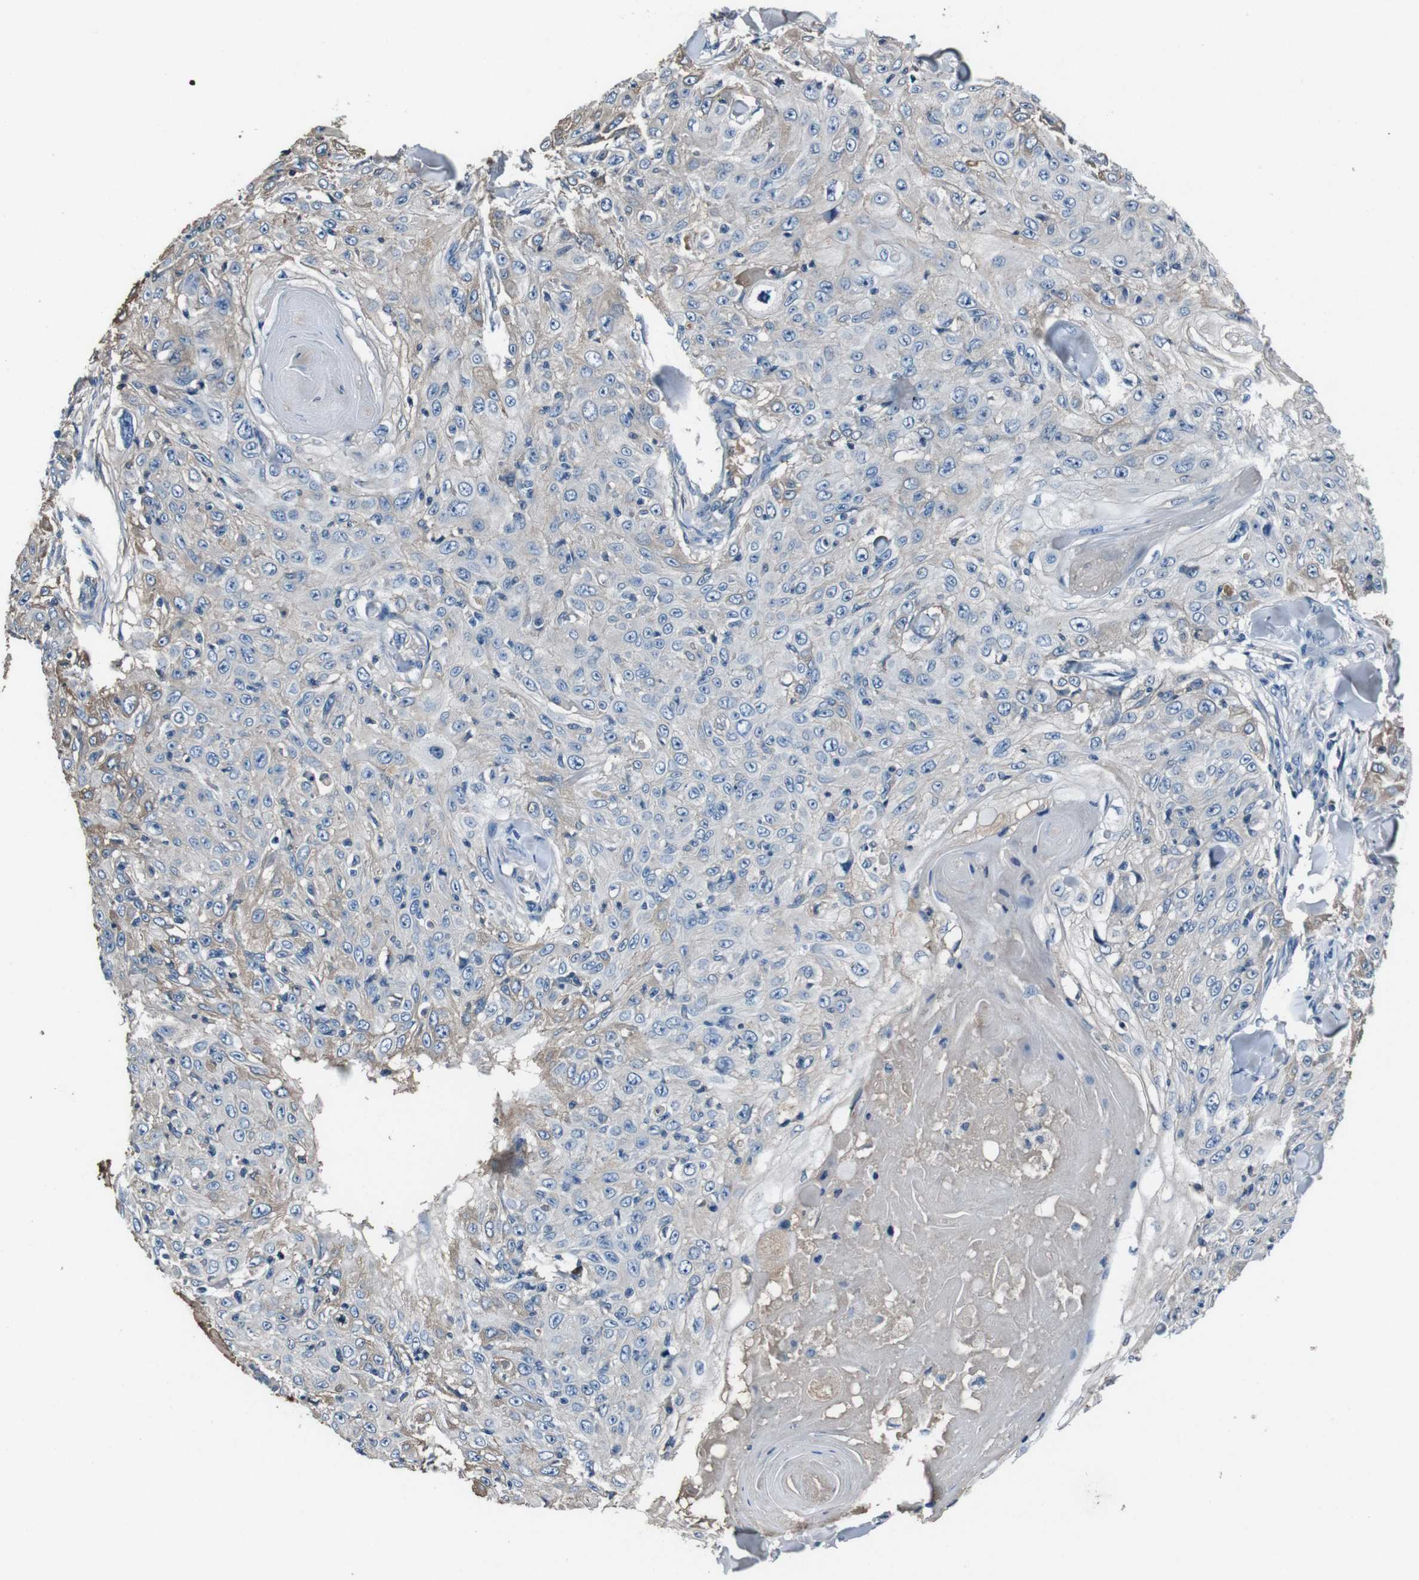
{"staining": {"intensity": "weak", "quantity": "<25%", "location": "cytoplasmic/membranous"}, "tissue": "skin cancer", "cell_type": "Tumor cells", "image_type": "cancer", "snomed": [{"axis": "morphology", "description": "Squamous cell carcinoma, NOS"}, {"axis": "topography", "description": "Skin"}], "caption": "Skin squamous cell carcinoma stained for a protein using immunohistochemistry (IHC) exhibits no staining tumor cells.", "gene": "LEP", "patient": {"sex": "male", "age": 86}}